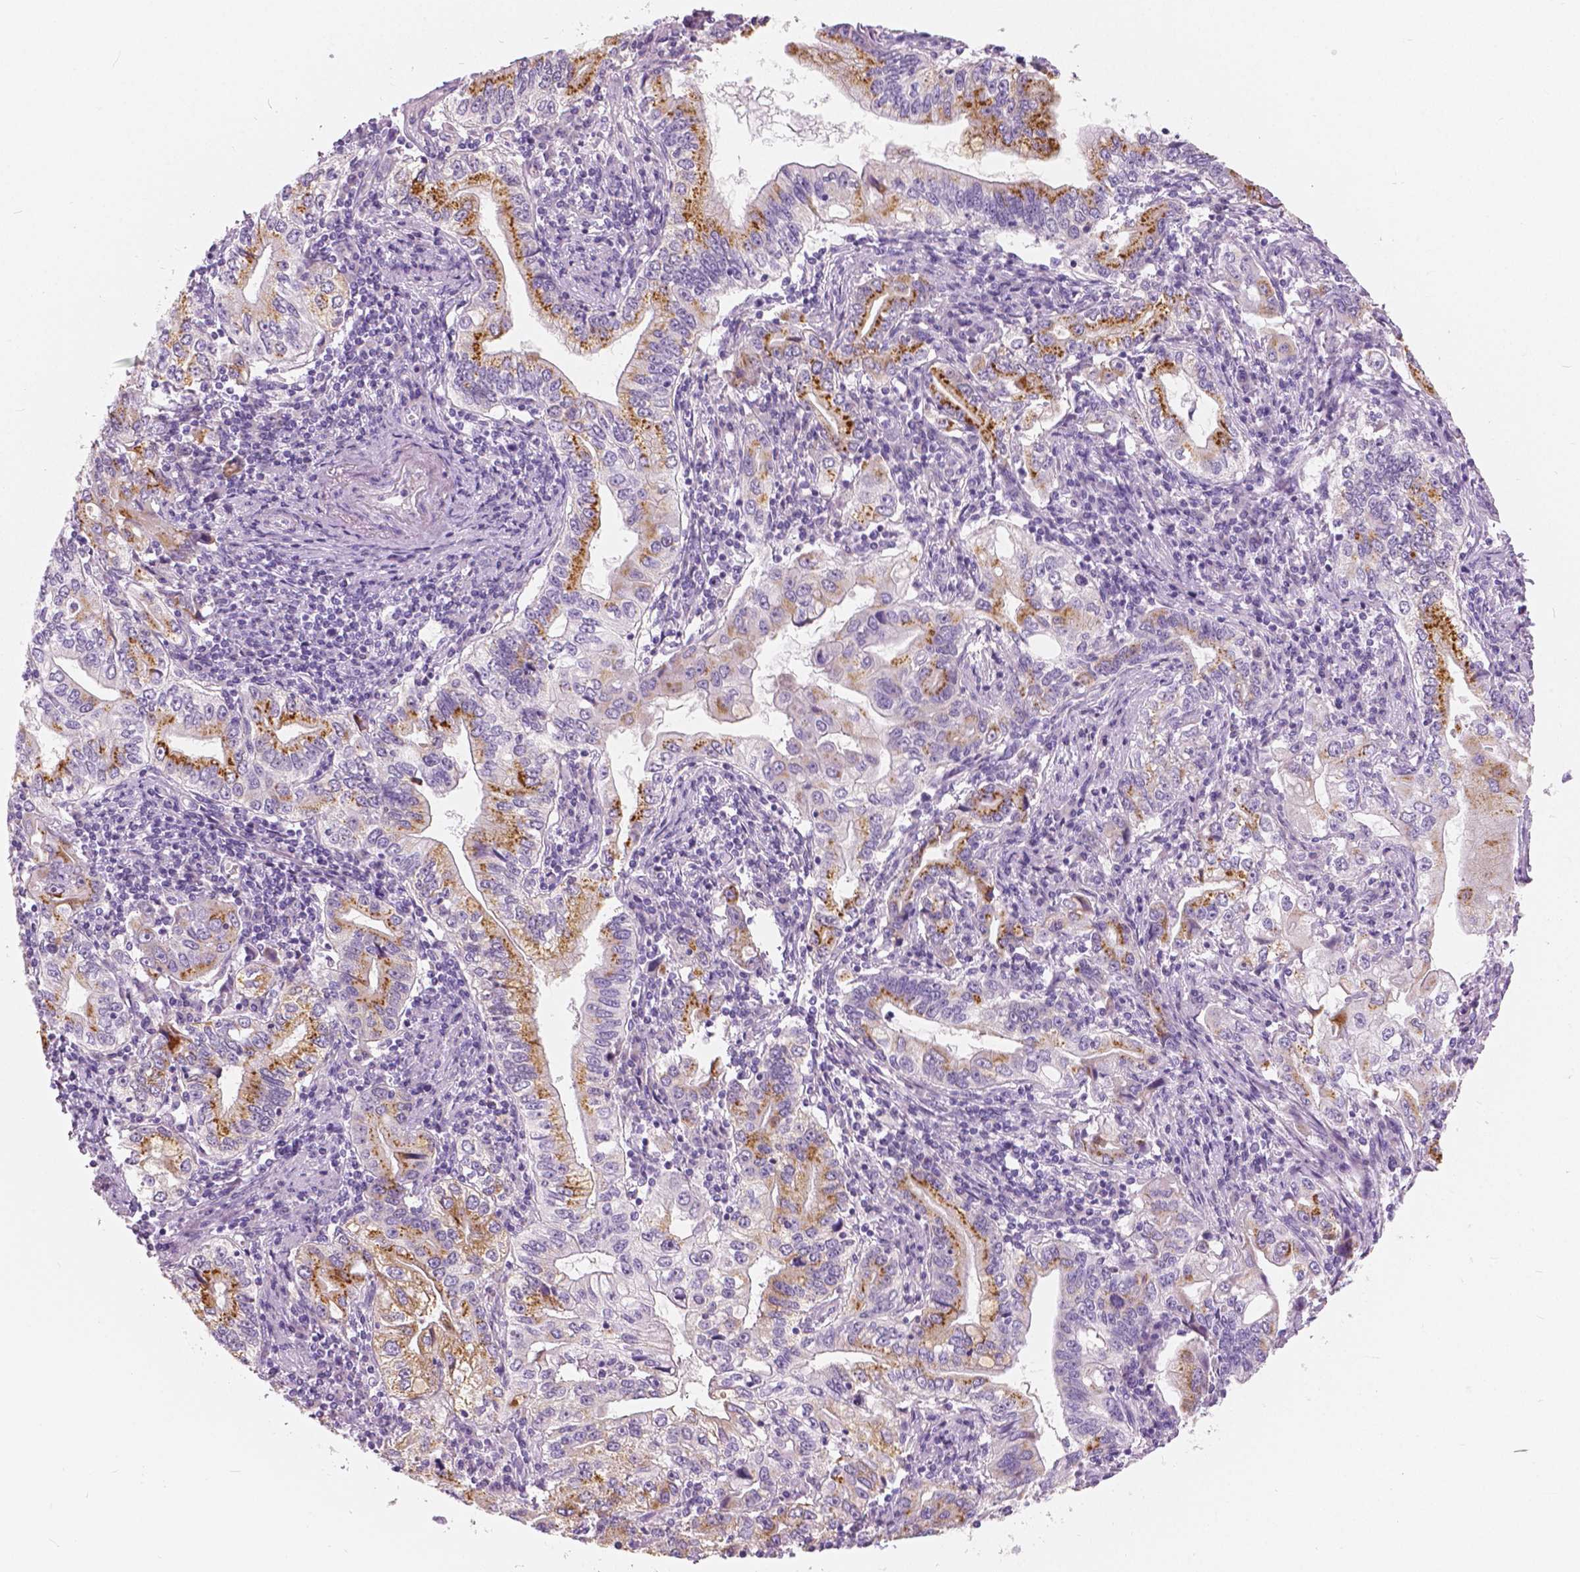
{"staining": {"intensity": "moderate", "quantity": "25%-75%", "location": "cytoplasmic/membranous"}, "tissue": "stomach cancer", "cell_type": "Tumor cells", "image_type": "cancer", "snomed": [{"axis": "morphology", "description": "Adenocarcinoma, NOS"}, {"axis": "topography", "description": "Stomach, lower"}], "caption": "DAB immunohistochemical staining of stomach cancer (adenocarcinoma) shows moderate cytoplasmic/membranous protein expression in approximately 25%-75% of tumor cells. The protein is stained brown, and the nuclei are stained in blue (DAB IHC with brightfield microscopy, high magnification).", "gene": "A4GNT", "patient": {"sex": "female", "age": 72}}